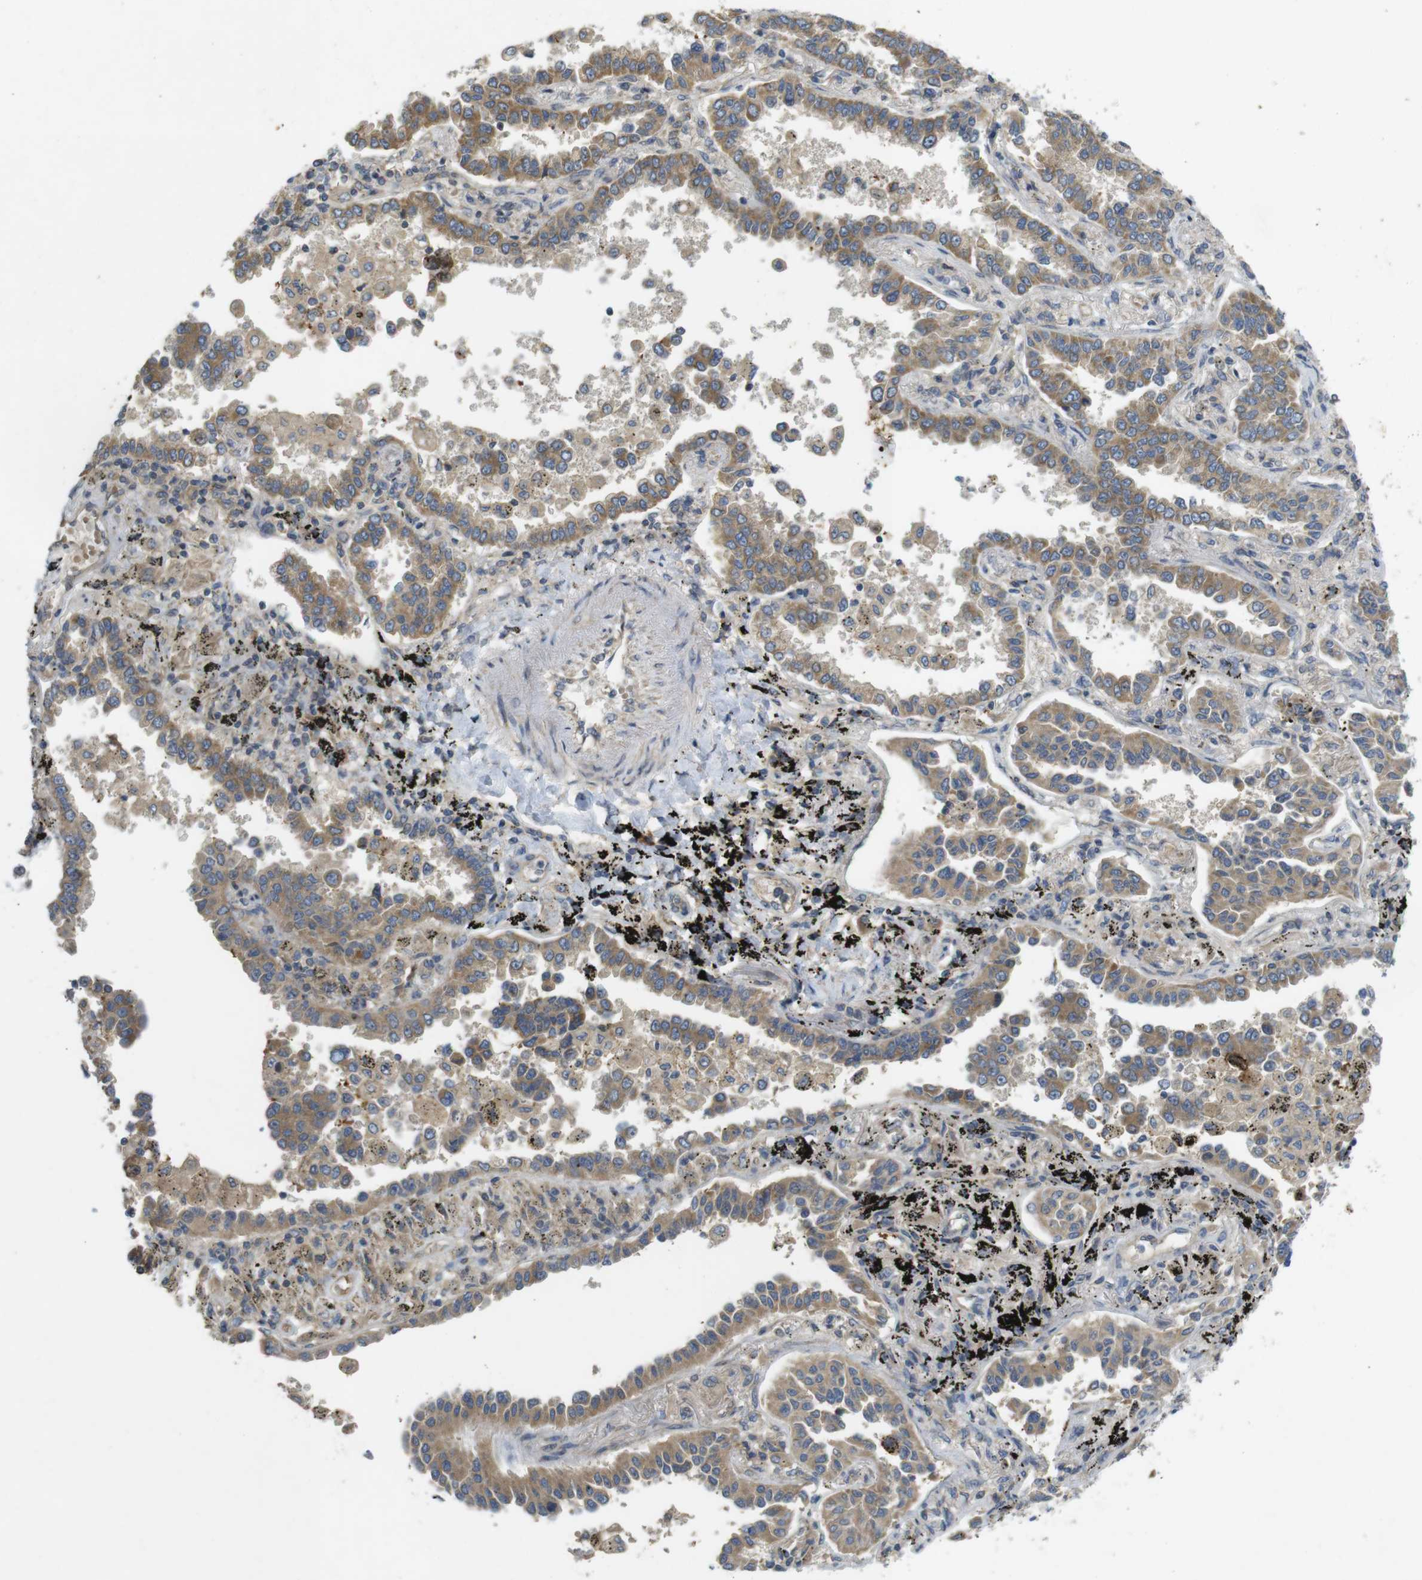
{"staining": {"intensity": "moderate", "quantity": ">75%", "location": "cytoplasmic/membranous"}, "tissue": "lung cancer", "cell_type": "Tumor cells", "image_type": "cancer", "snomed": [{"axis": "morphology", "description": "Normal tissue, NOS"}, {"axis": "morphology", "description": "Adenocarcinoma, NOS"}, {"axis": "topography", "description": "Lung"}], "caption": "Tumor cells show medium levels of moderate cytoplasmic/membranous positivity in about >75% of cells in adenocarcinoma (lung). The staining was performed using DAB (3,3'-diaminobenzidine) to visualize the protein expression in brown, while the nuclei were stained in blue with hematoxylin (Magnification: 20x).", "gene": "CLTC", "patient": {"sex": "male", "age": 59}}